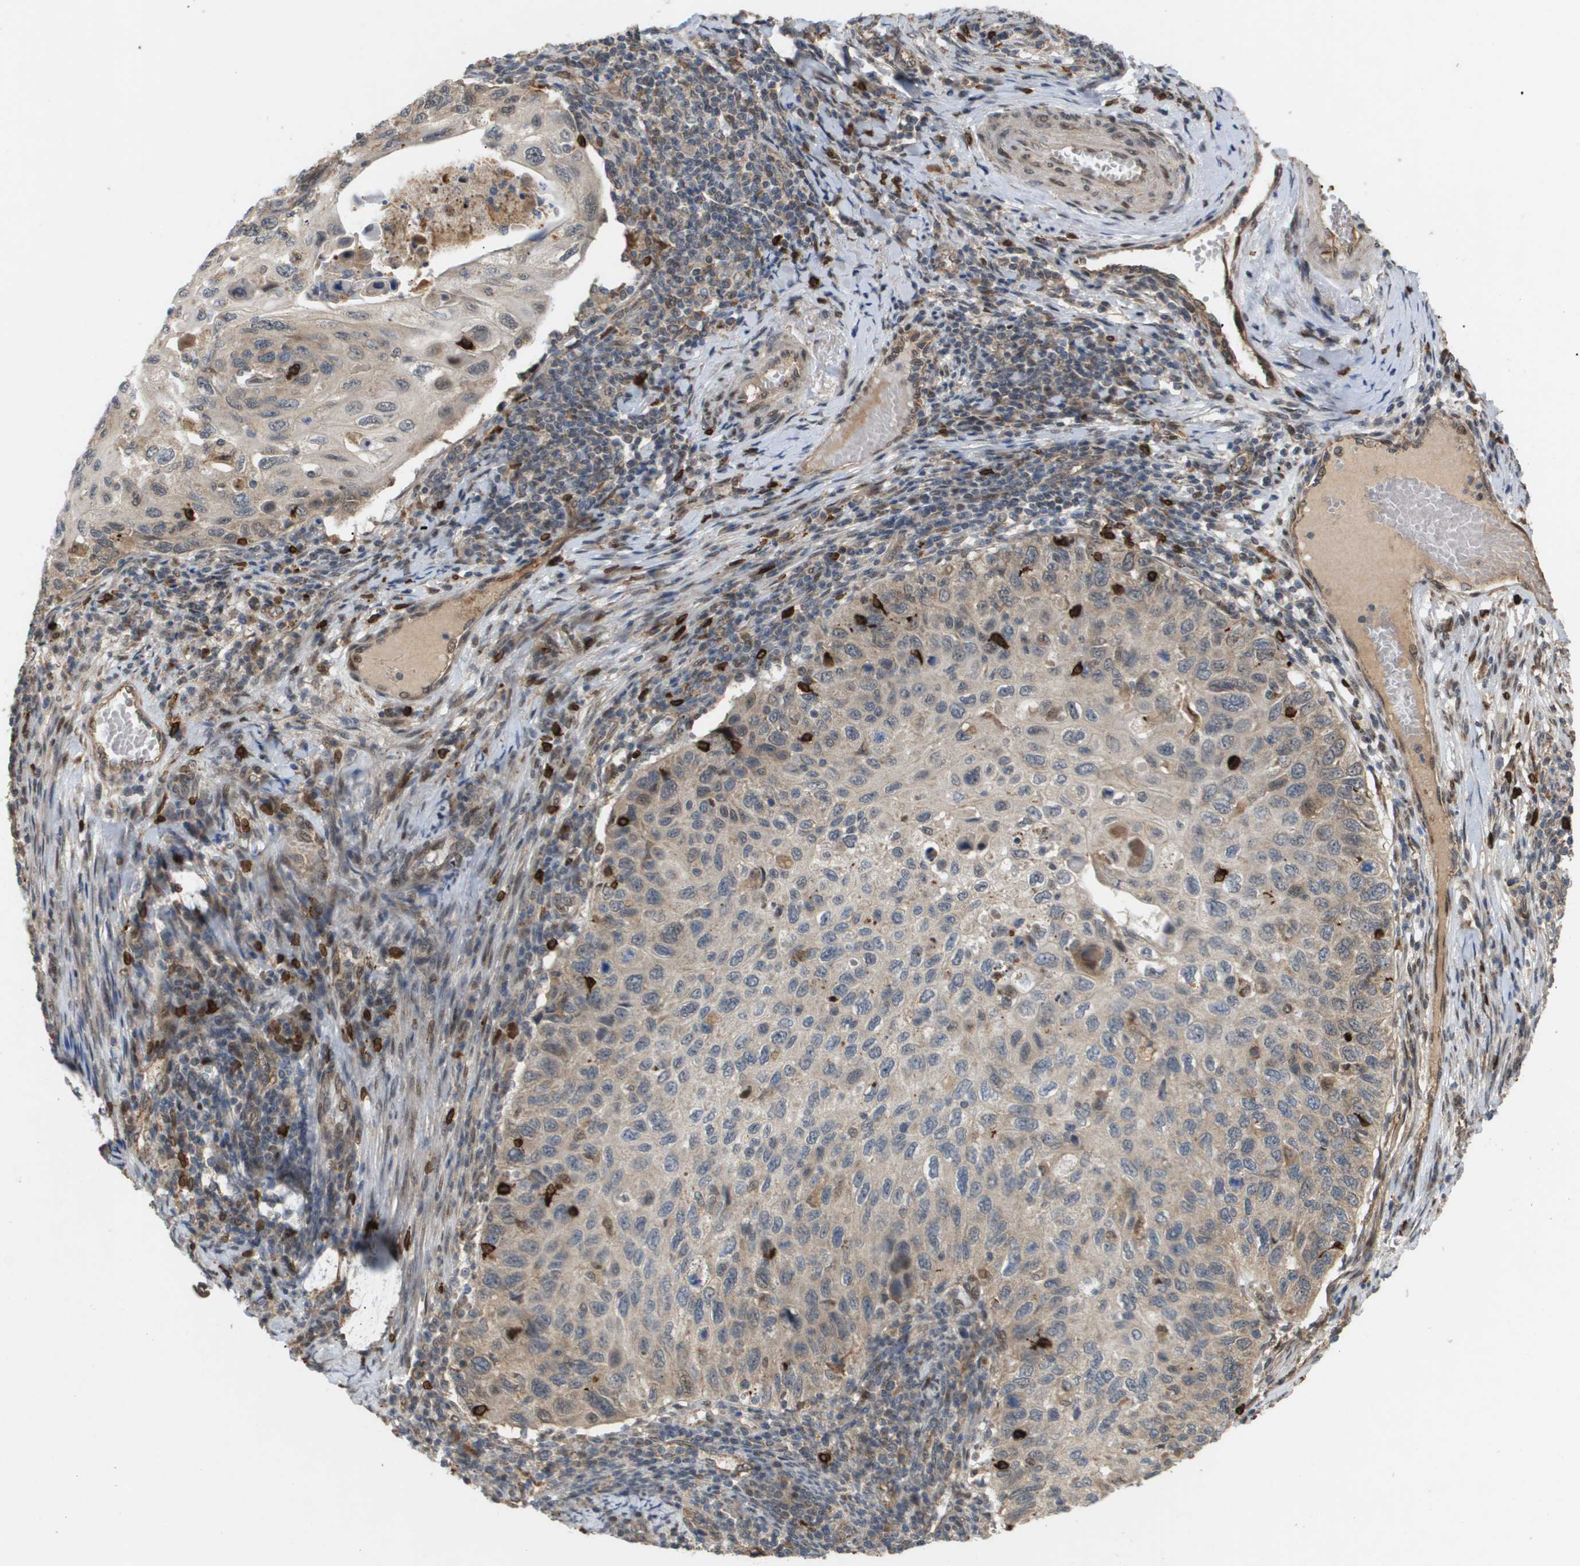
{"staining": {"intensity": "weak", "quantity": "25%-75%", "location": "cytoplasmic/membranous"}, "tissue": "cervical cancer", "cell_type": "Tumor cells", "image_type": "cancer", "snomed": [{"axis": "morphology", "description": "Squamous cell carcinoma, NOS"}, {"axis": "topography", "description": "Cervix"}], "caption": "Protein staining of squamous cell carcinoma (cervical) tissue shows weak cytoplasmic/membranous staining in about 25%-75% of tumor cells.", "gene": "PDGFB", "patient": {"sex": "female", "age": 70}}